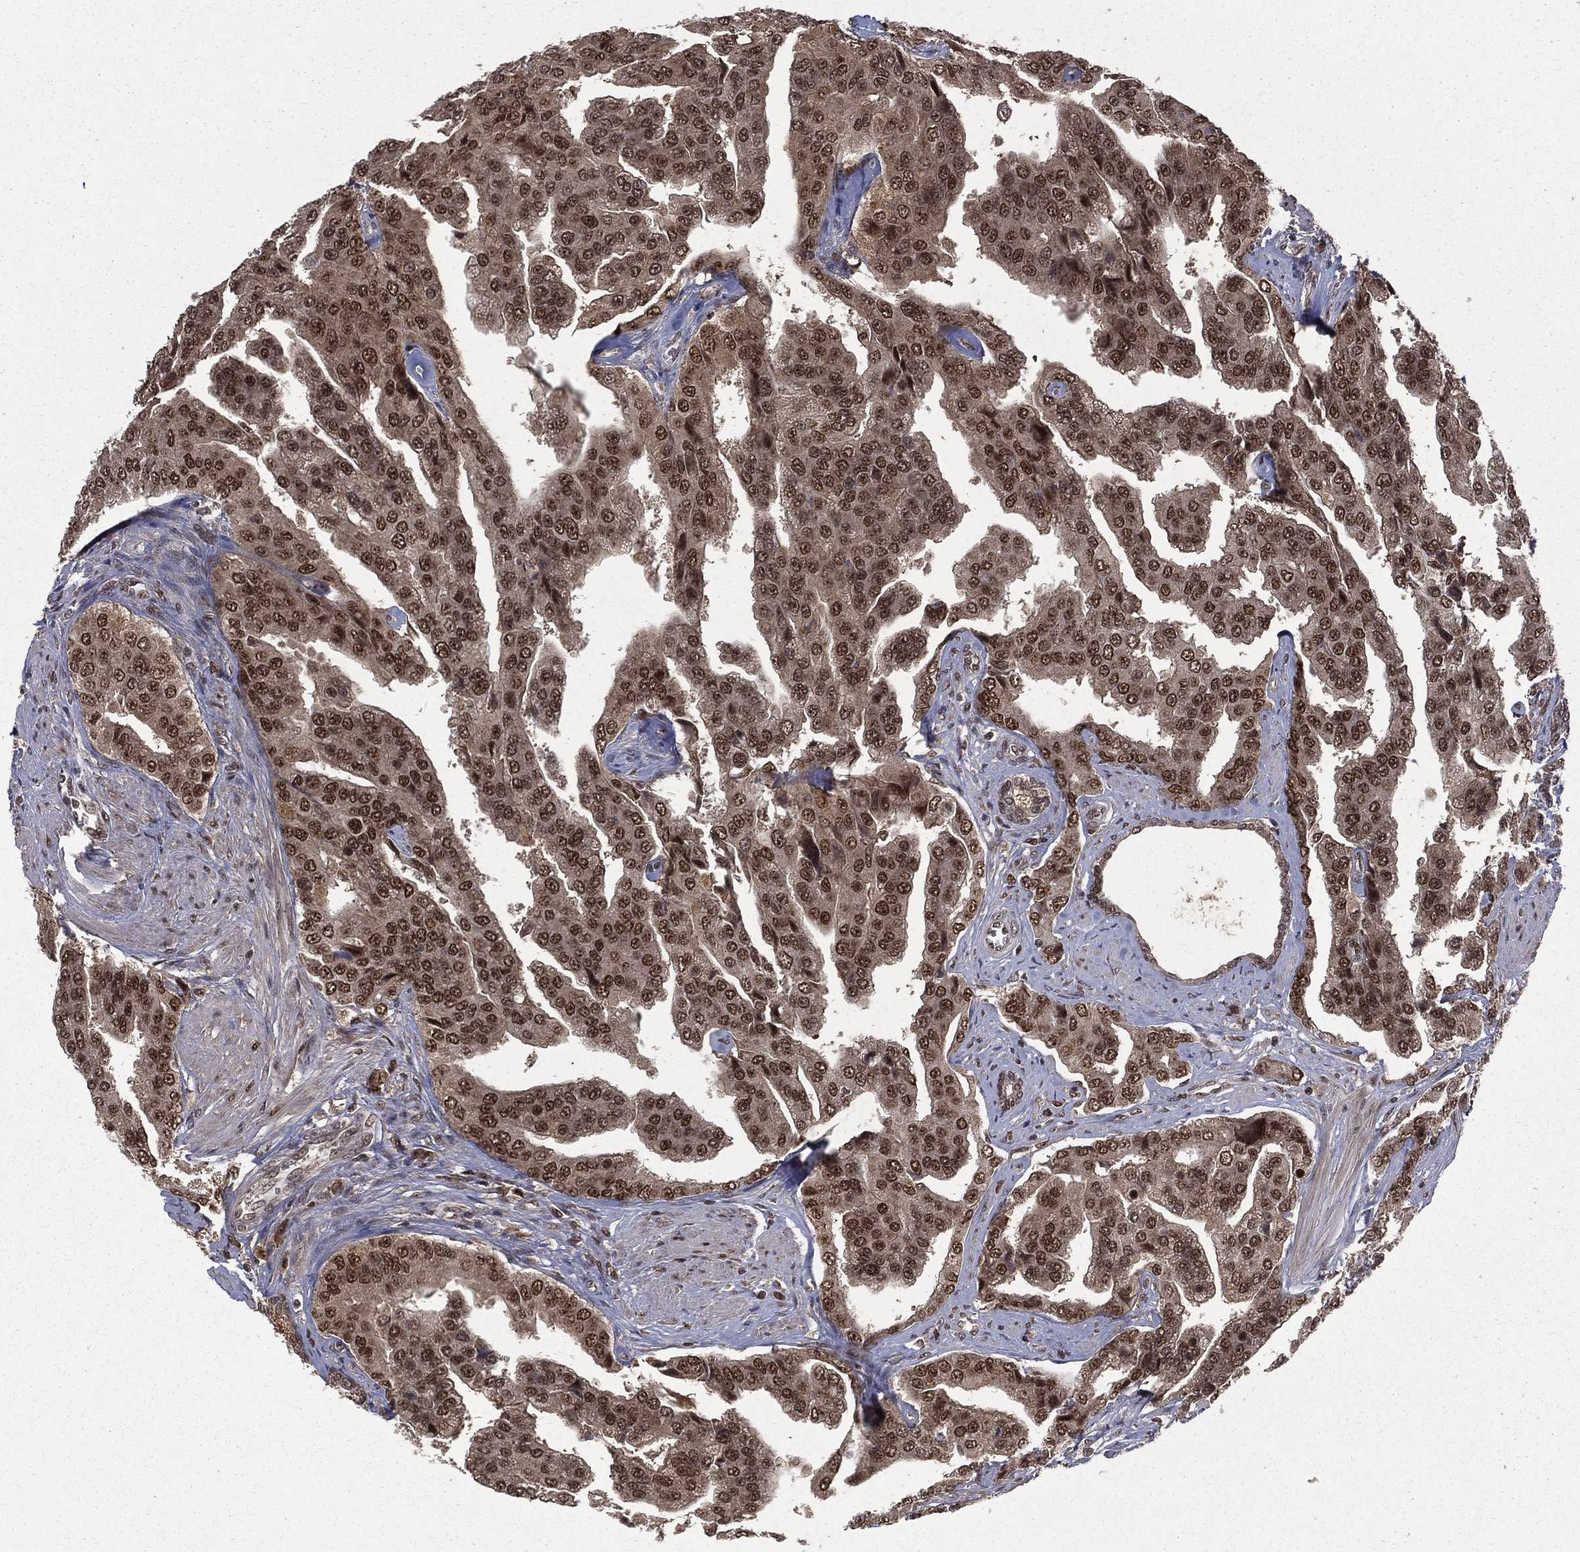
{"staining": {"intensity": "strong", "quantity": "25%-75%", "location": "nuclear"}, "tissue": "prostate cancer", "cell_type": "Tumor cells", "image_type": "cancer", "snomed": [{"axis": "morphology", "description": "Adenocarcinoma, NOS"}, {"axis": "topography", "description": "Prostate and seminal vesicle, NOS"}, {"axis": "topography", "description": "Prostate"}], "caption": "A histopathology image of prostate cancer (adenocarcinoma) stained for a protein exhibits strong nuclear brown staining in tumor cells.", "gene": "JMJD6", "patient": {"sex": "male", "age": 69}}